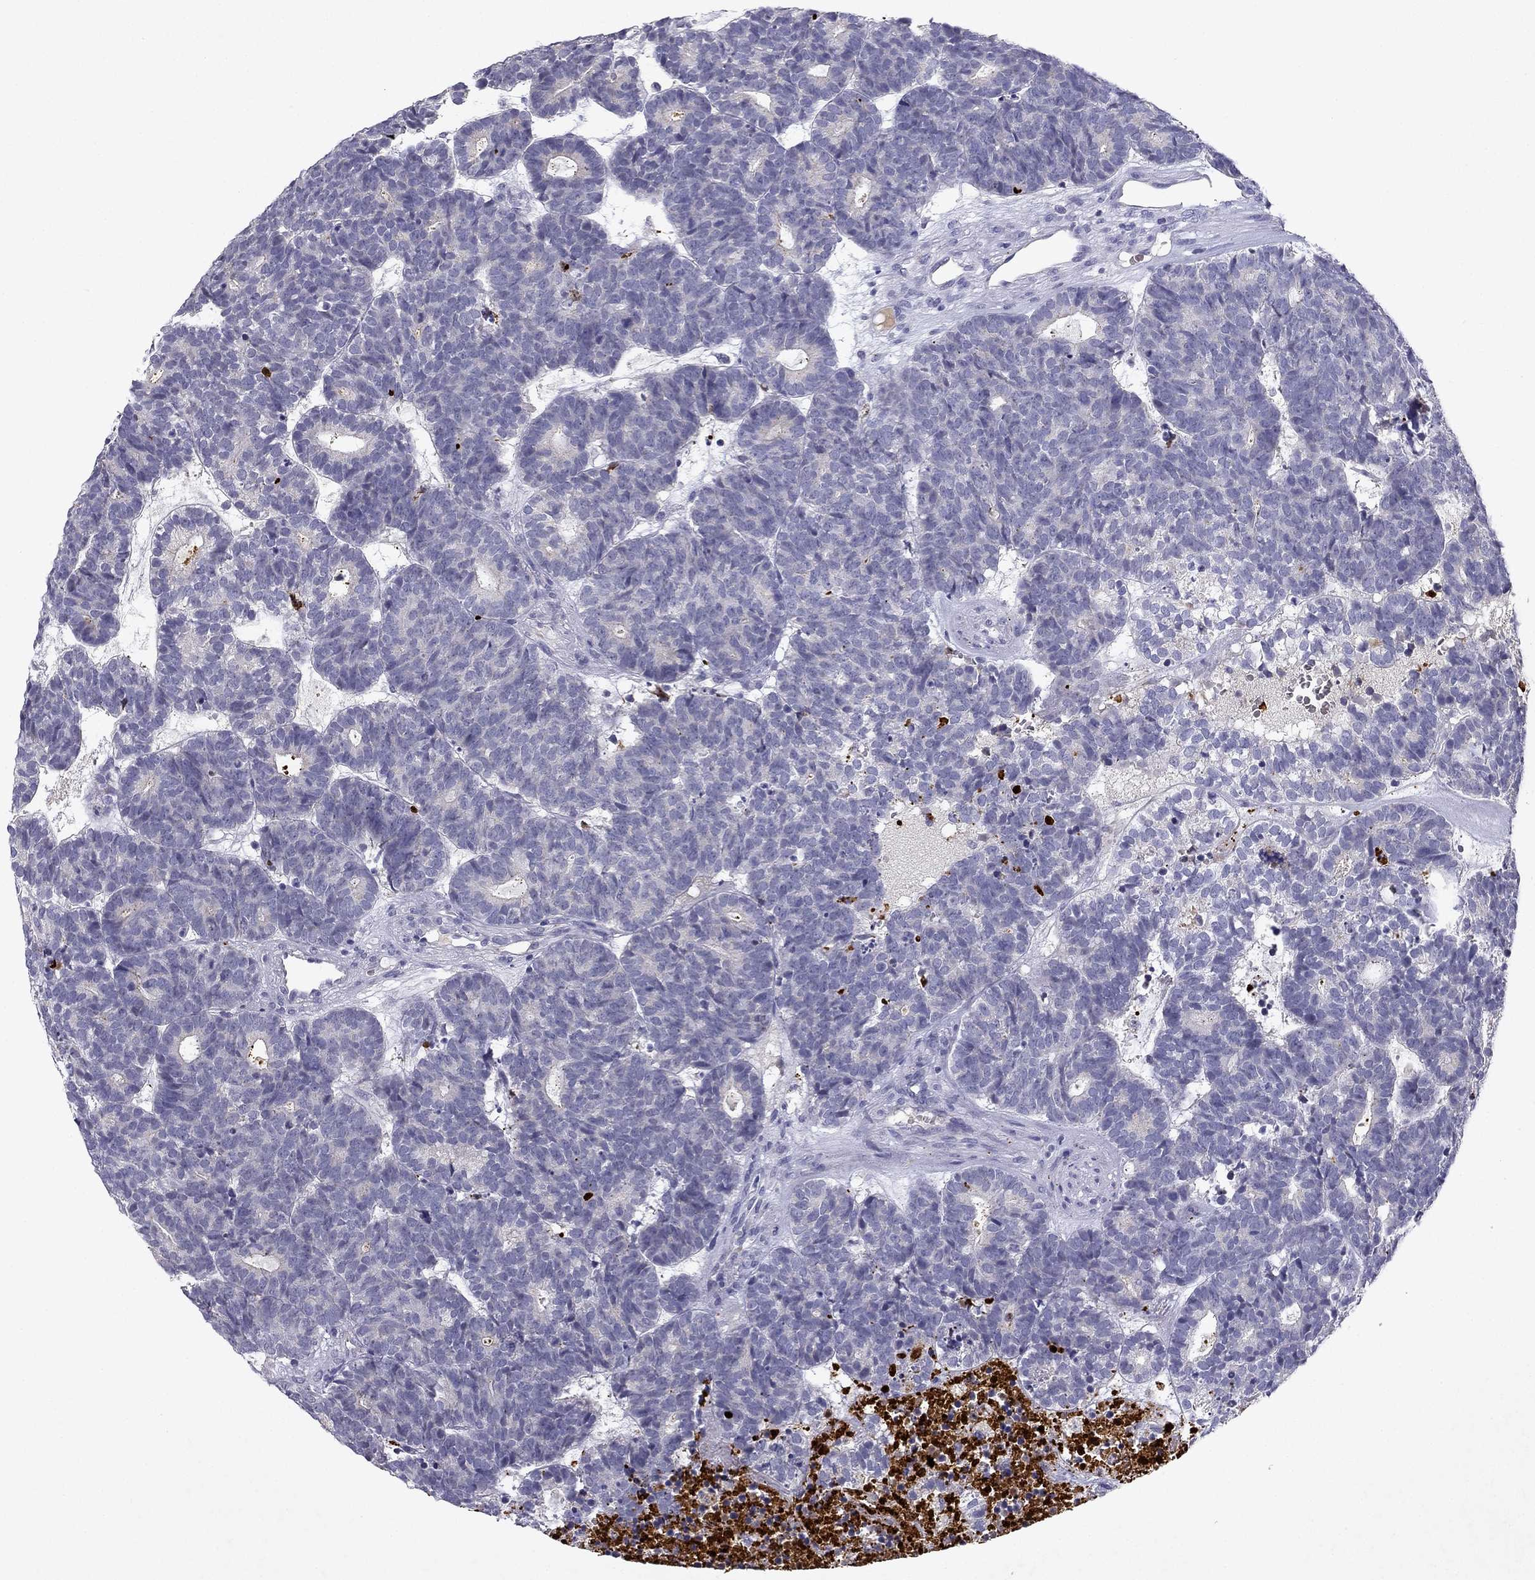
{"staining": {"intensity": "negative", "quantity": "none", "location": "none"}, "tissue": "head and neck cancer", "cell_type": "Tumor cells", "image_type": "cancer", "snomed": [{"axis": "morphology", "description": "Adenocarcinoma, NOS"}, {"axis": "topography", "description": "Head-Neck"}], "caption": "Tumor cells show no significant positivity in head and neck adenocarcinoma.", "gene": "SLC6A4", "patient": {"sex": "female", "age": 81}}